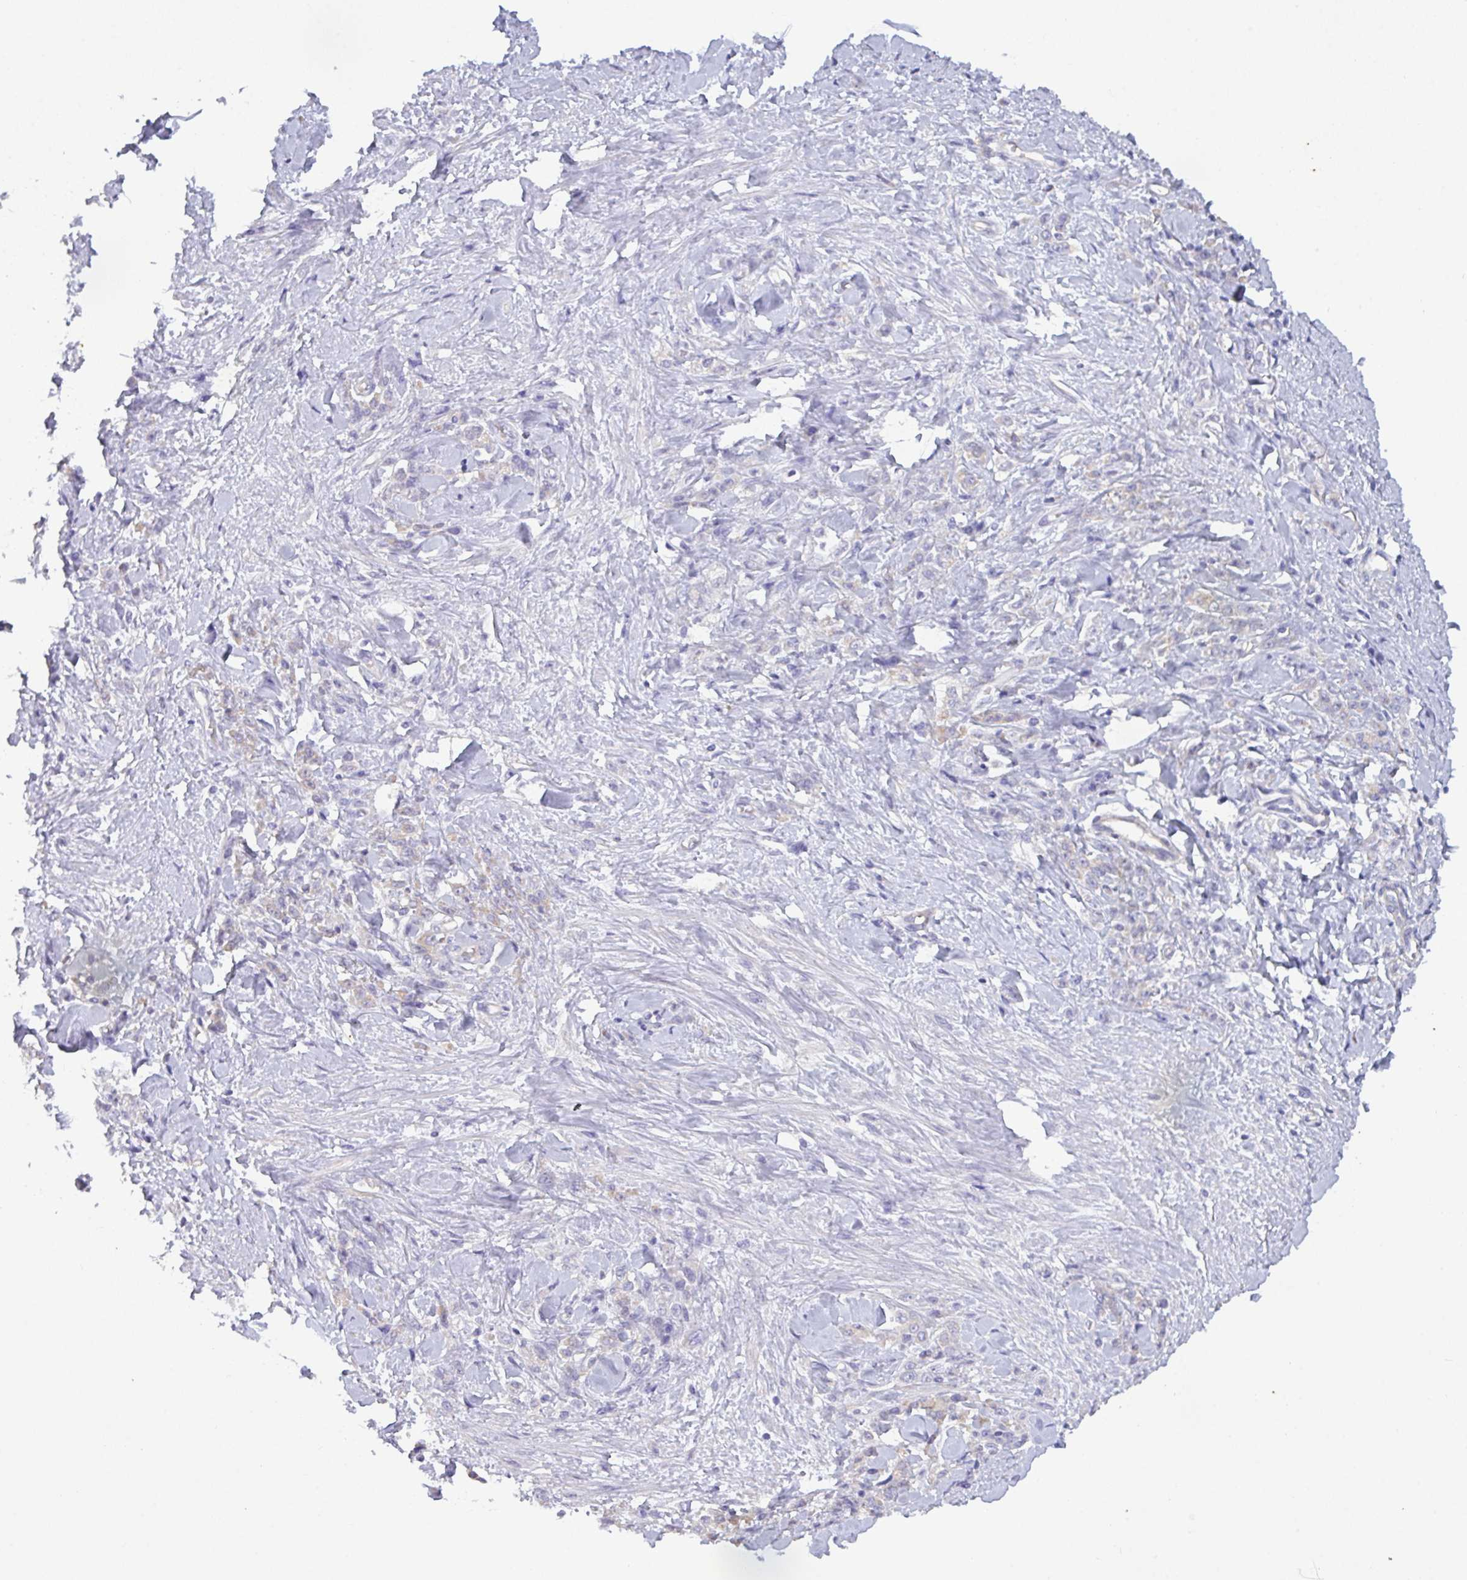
{"staining": {"intensity": "negative", "quantity": "none", "location": "none"}, "tissue": "stomach cancer", "cell_type": "Tumor cells", "image_type": "cancer", "snomed": [{"axis": "morphology", "description": "Normal tissue, NOS"}, {"axis": "morphology", "description": "Adenocarcinoma, NOS"}, {"axis": "topography", "description": "Stomach"}], "caption": "Stomach cancer (adenocarcinoma) stained for a protein using IHC shows no expression tumor cells.", "gene": "SLC66A1", "patient": {"sex": "male", "age": 82}}